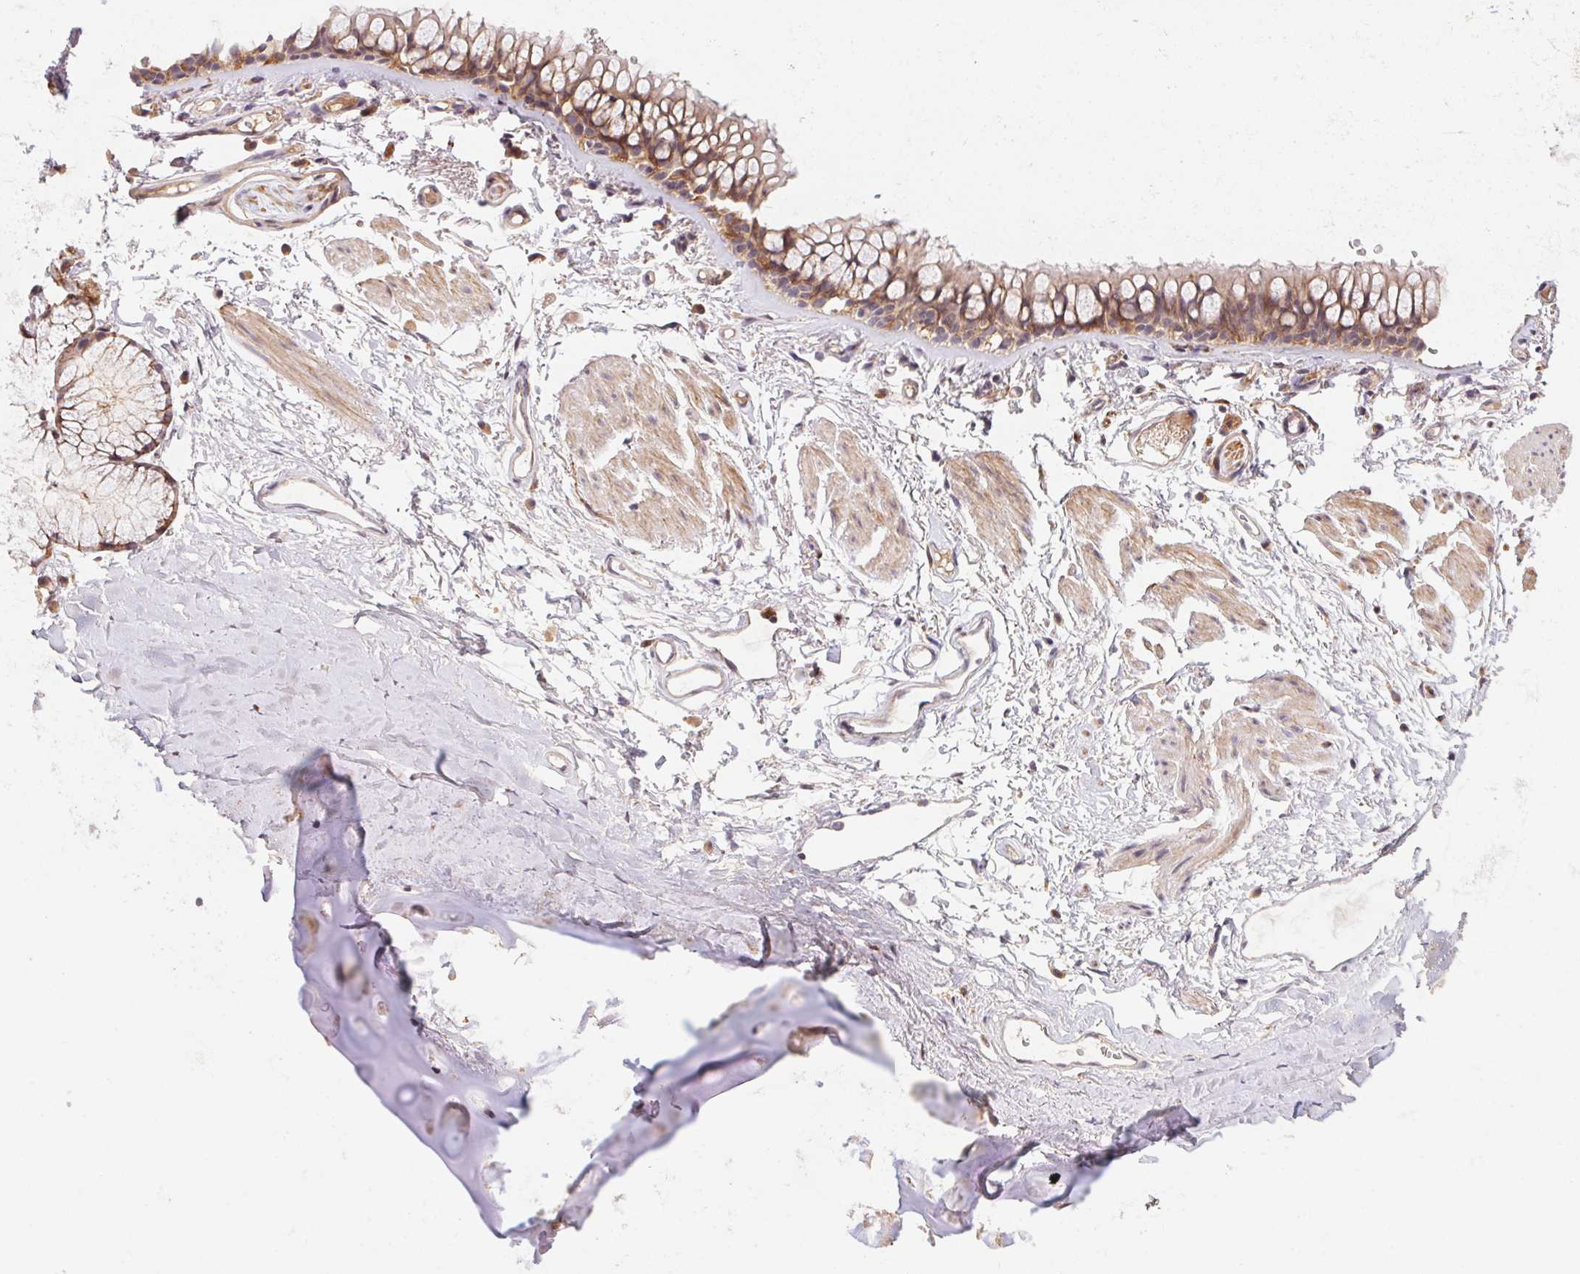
{"staining": {"intensity": "weak", "quantity": "<25%", "location": "cytoplasmic/membranous"}, "tissue": "soft tissue", "cell_type": "Chondrocytes", "image_type": "normal", "snomed": [{"axis": "morphology", "description": "Normal tissue, NOS"}, {"axis": "topography", "description": "Cartilage tissue"}, {"axis": "topography", "description": "Bronchus"}], "caption": "An immunohistochemistry (IHC) histopathology image of normal soft tissue is shown. There is no staining in chondrocytes of soft tissue. (Brightfield microscopy of DAB immunohistochemistry (IHC) at high magnification).", "gene": "SLC52A2", "patient": {"sex": "female", "age": 79}}